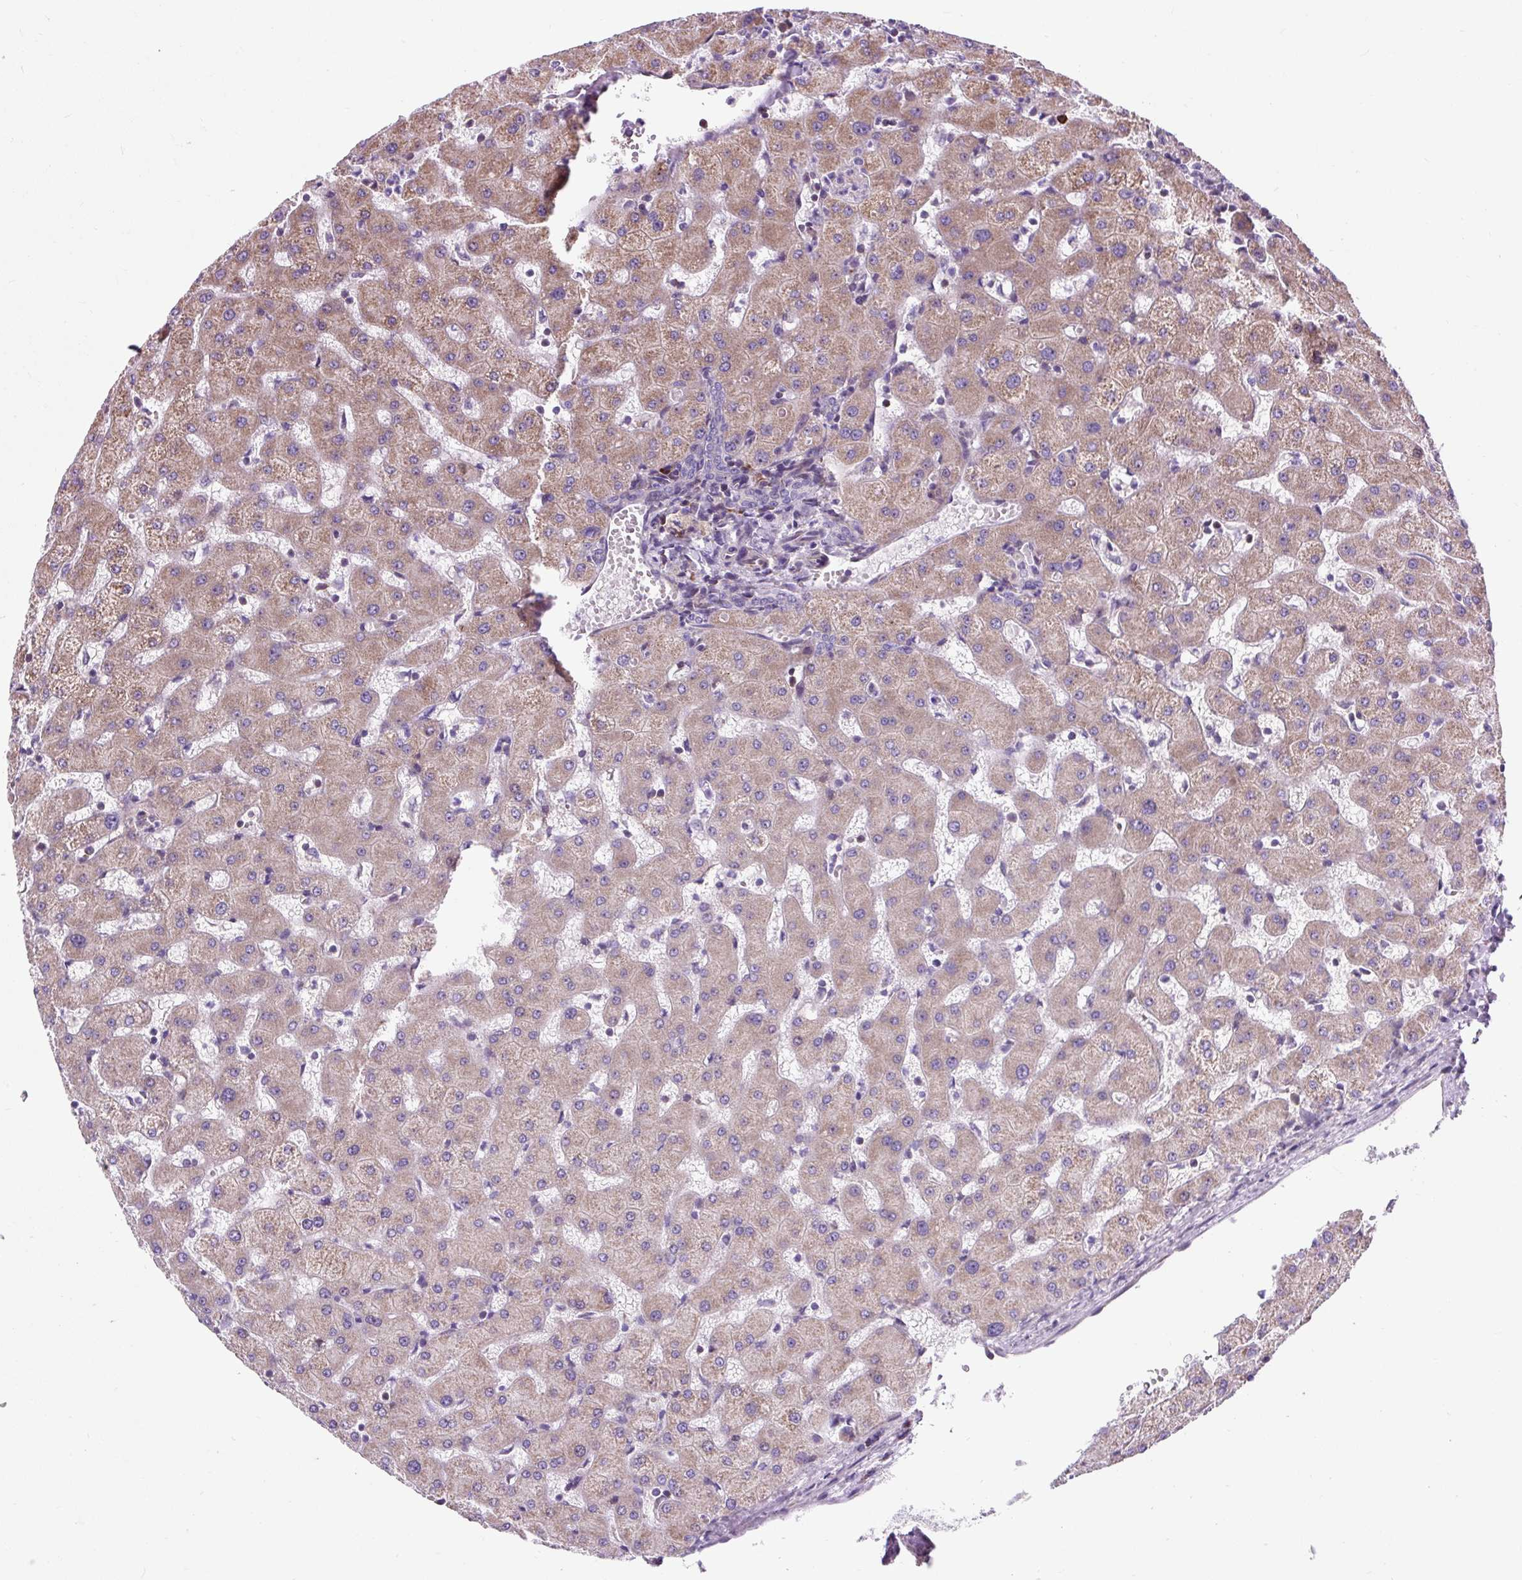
{"staining": {"intensity": "negative", "quantity": "none", "location": "none"}, "tissue": "liver", "cell_type": "Cholangiocytes", "image_type": "normal", "snomed": [{"axis": "morphology", "description": "Normal tissue, NOS"}, {"axis": "topography", "description": "Liver"}], "caption": "Immunohistochemistry (IHC) photomicrograph of normal liver stained for a protein (brown), which shows no expression in cholangiocytes. (DAB (3,3'-diaminobenzidine) immunohistochemistry (IHC) visualized using brightfield microscopy, high magnification).", "gene": "CISD3", "patient": {"sex": "female", "age": 63}}